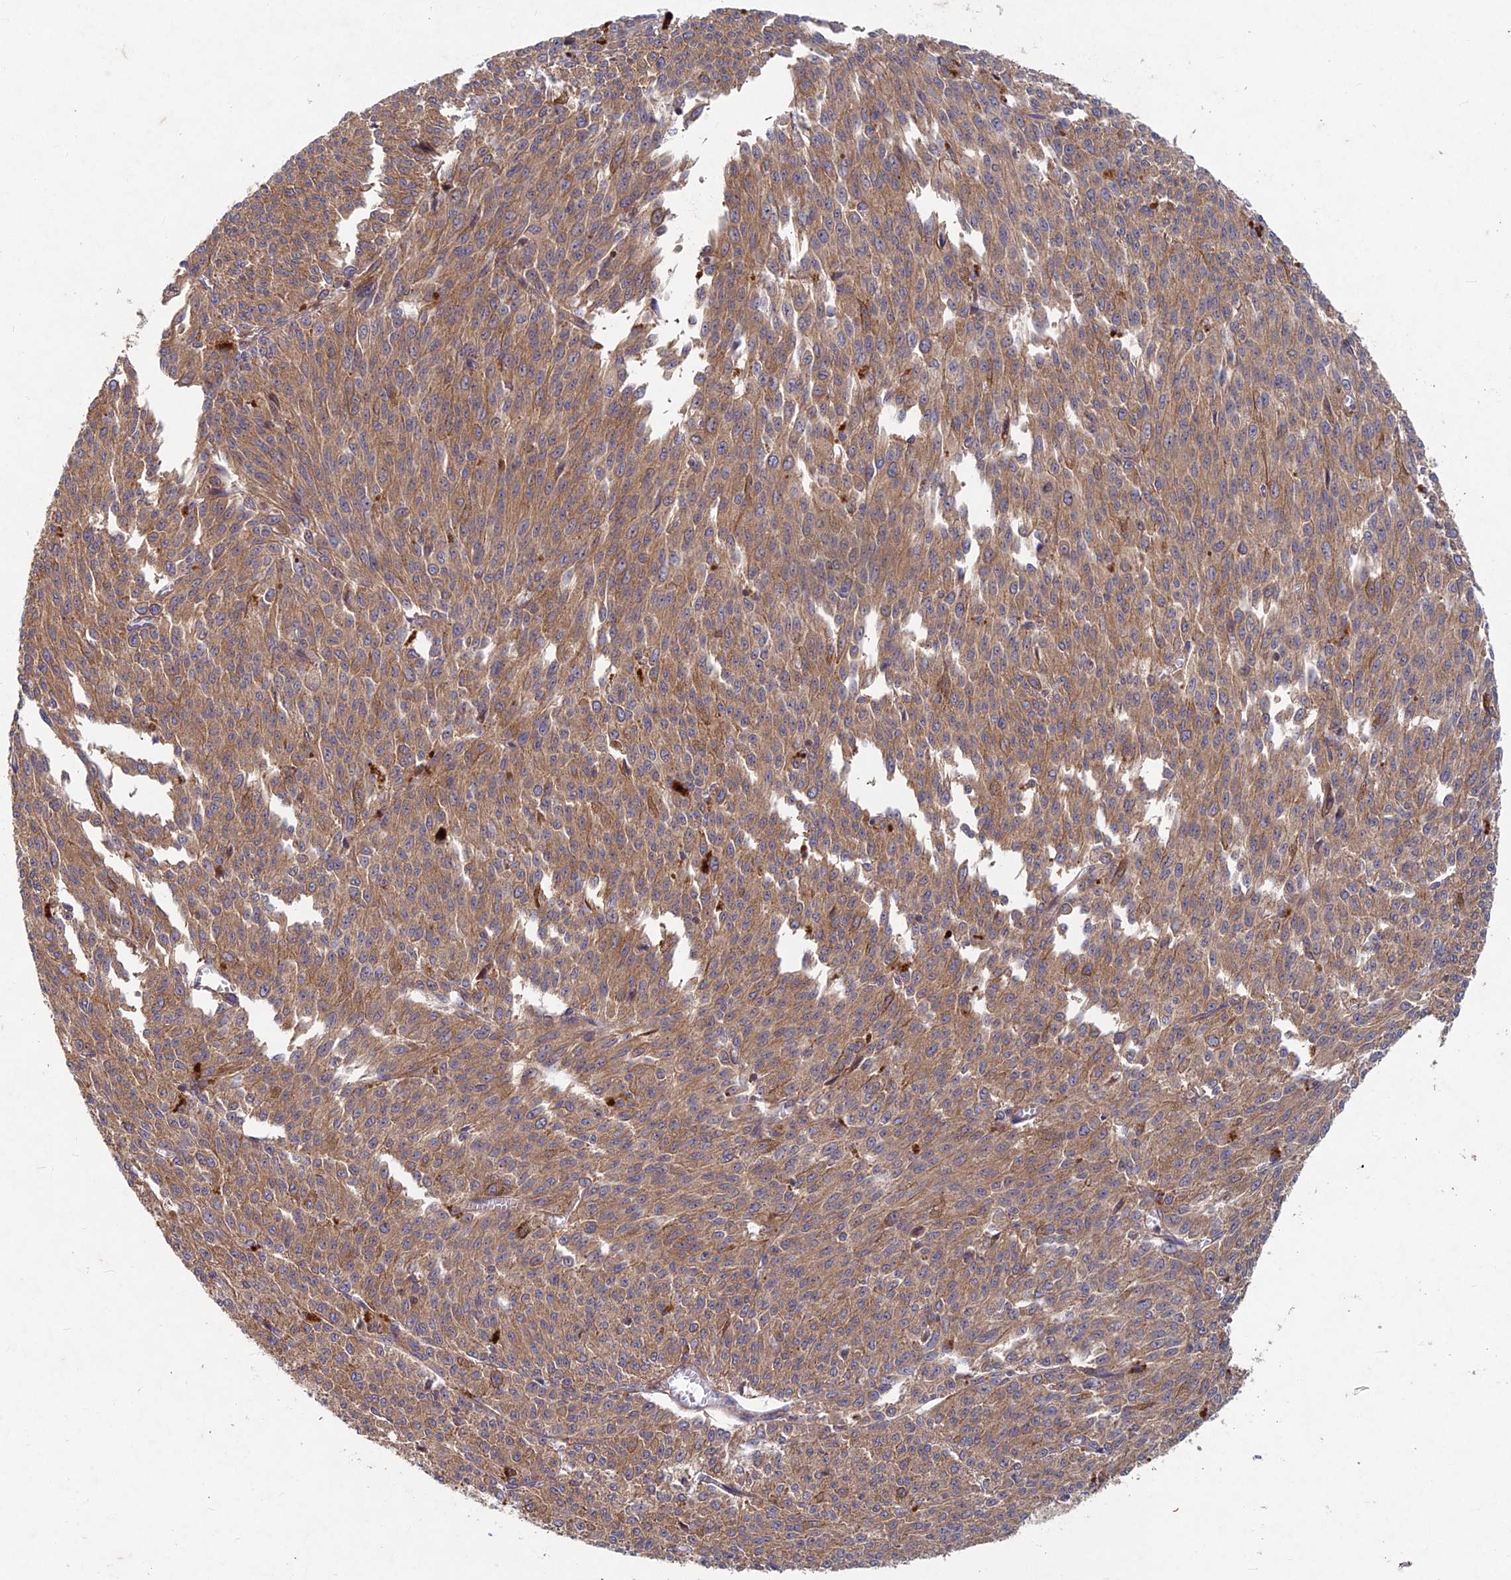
{"staining": {"intensity": "moderate", "quantity": ">75%", "location": "cytoplasmic/membranous"}, "tissue": "melanoma", "cell_type": "Tumor cells", "image_type": "cancer", "snomed": [{"axis": "morphology", "description": "Malignant melanoma, NOS"}, {"axis": "topography", "description": "Skin"}], "caption": "Immunohistochemistry (IHC) image of melanoma stained for a protein (brown), which displays medium levels of moderate cytoplasmic/membranous staining in approximately >75% of tumor cells.", "gene": "NCAPG", "patient": {"sex": "female", "age": 52}}